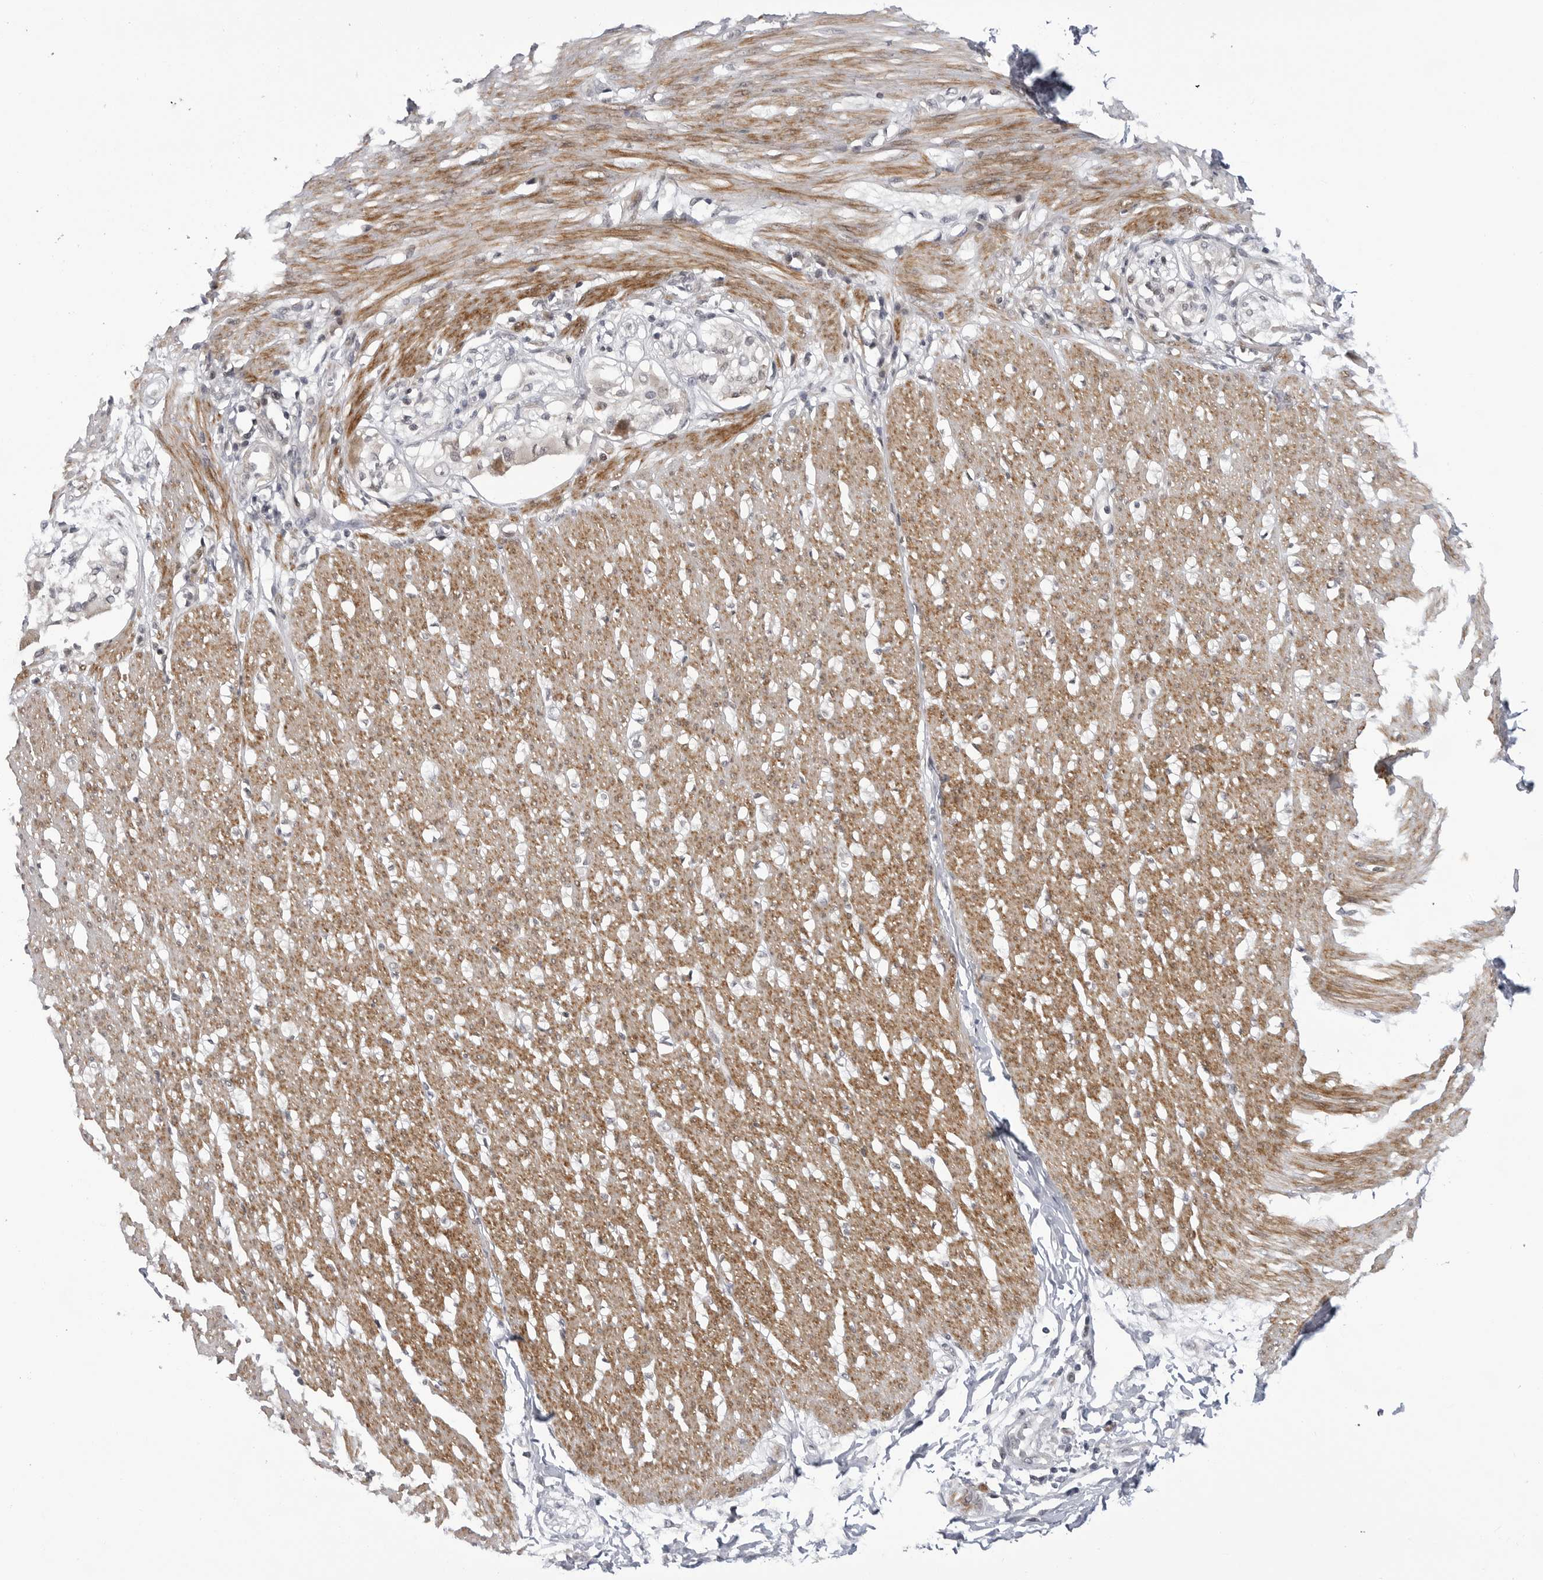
{"staining": {"intensity": "moderate", "quantity": ">75%", "location": "cytoplasmic/membranous"}, "tissue": "smooth muscle", "cell_type": "Smooth muscle cells", "image_type": "normal", "snomed": [{"axis": "morphology", "description": "Normal tissue, NOS"}, {"axis": "morphology", "description": "Adenocarcinoma, NOS"}, {"axis": "topography", "description": "Colon"}, {"axis": "topography", "description": "Peripheral nerve tissue"}], "caption": "Smooth muscle cells demonstrate medium levels of moderate cytoplasmic/membranous staining in approximately >75% of cells in normal smooth muscle. Using DAB (brown) and hematoxylin (blue) stains, captured at high magnification using brightfield microscopy.", "gene": "ADAMTS5", "patient": {"sex": "male", "age": 14}}